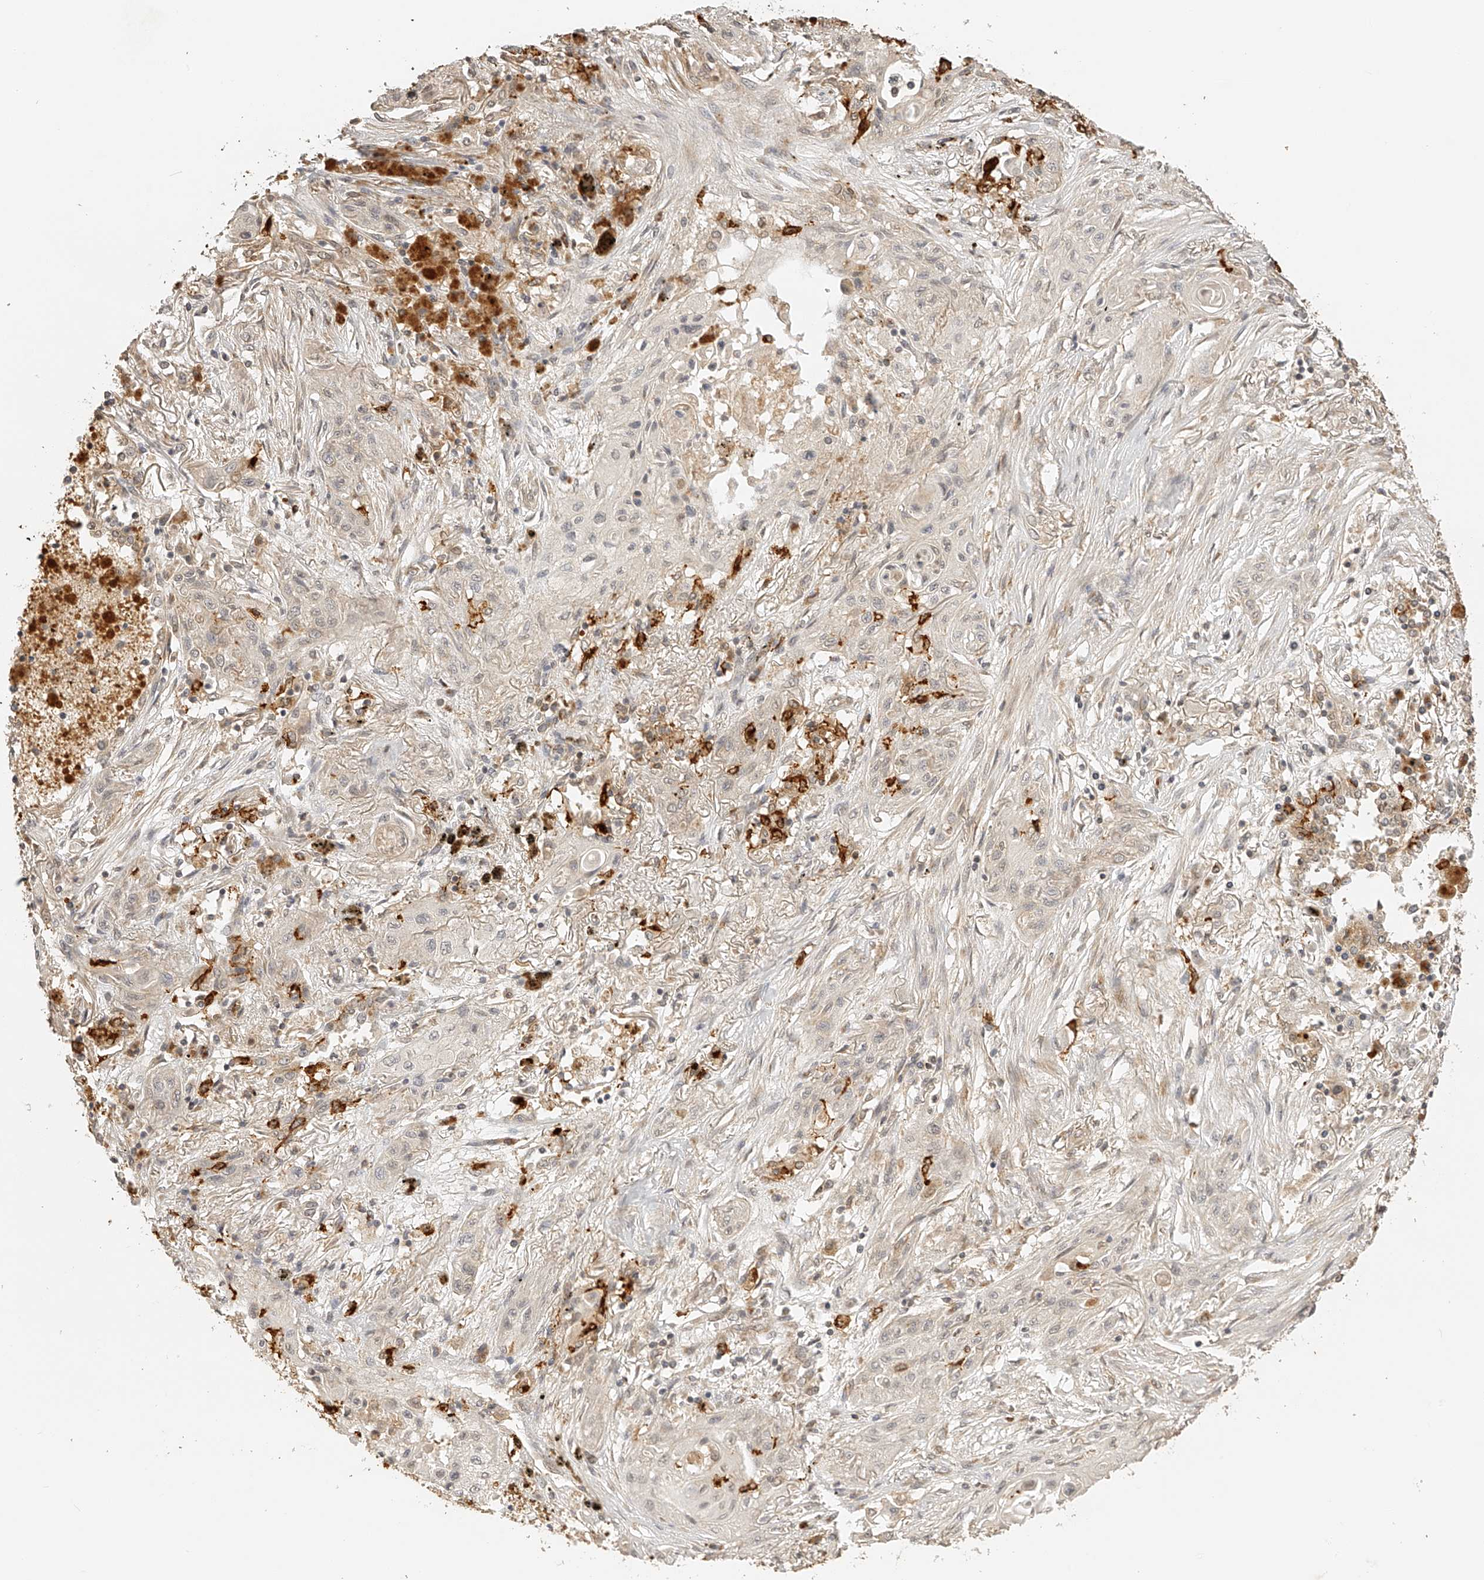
{"staining": {"intensity": "negative", "quantity": "none", "location": "none"}, "tissue": "lung cancer", "cell_type": "Tumor cells", "image_type": "cancer", "snomed": [{"axis": "morphology", "description": "Squamous cell carcinoma, NOS"}, {"axis": "topography", "description": "Lung"}], "caption": "This is a photomicrograph of immunohistochemistry staining of lung squamous cell carcinoma, which shows no positivity in tumor cells.", "gene": "BCL2L11", "patient": {"sex": "female", "age": 47}}